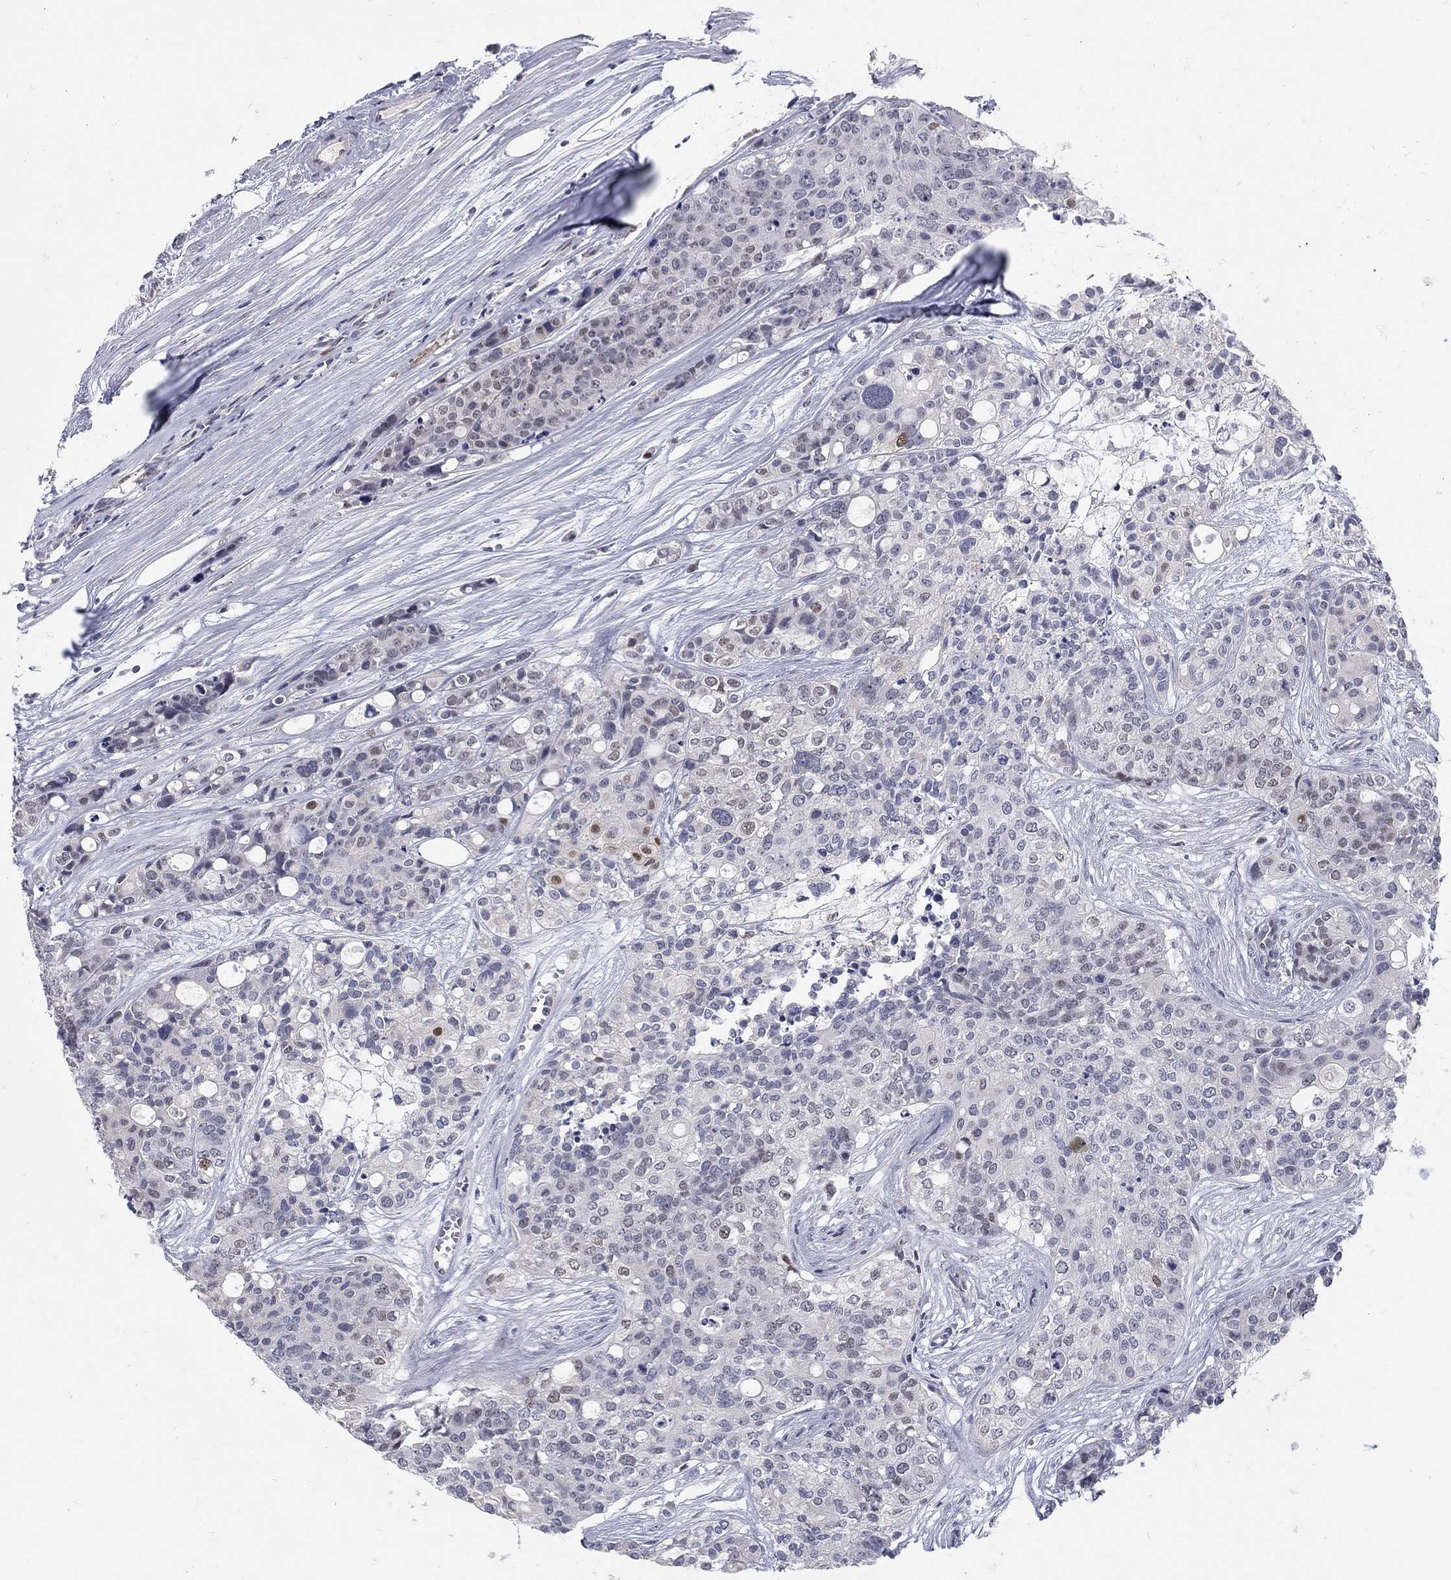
{"staining": {"intensity": "negative", "quantity": "none", "location": "none"}, "tissue": "carcinoid", "cell_type": "Tumor cells", "image_type": "cancer", "snomed": [{"axis": "morphology", "description": "Carcinoid, malignant, NOS"}, {"axis": "topography", "description": "Colon"}], "caption": "Malignant carcinoid stained for a protein using IHC demonstrates no staining tumor cells.", "gene": "GCFC2", "patient": {"sex": "male", "age": 81}}